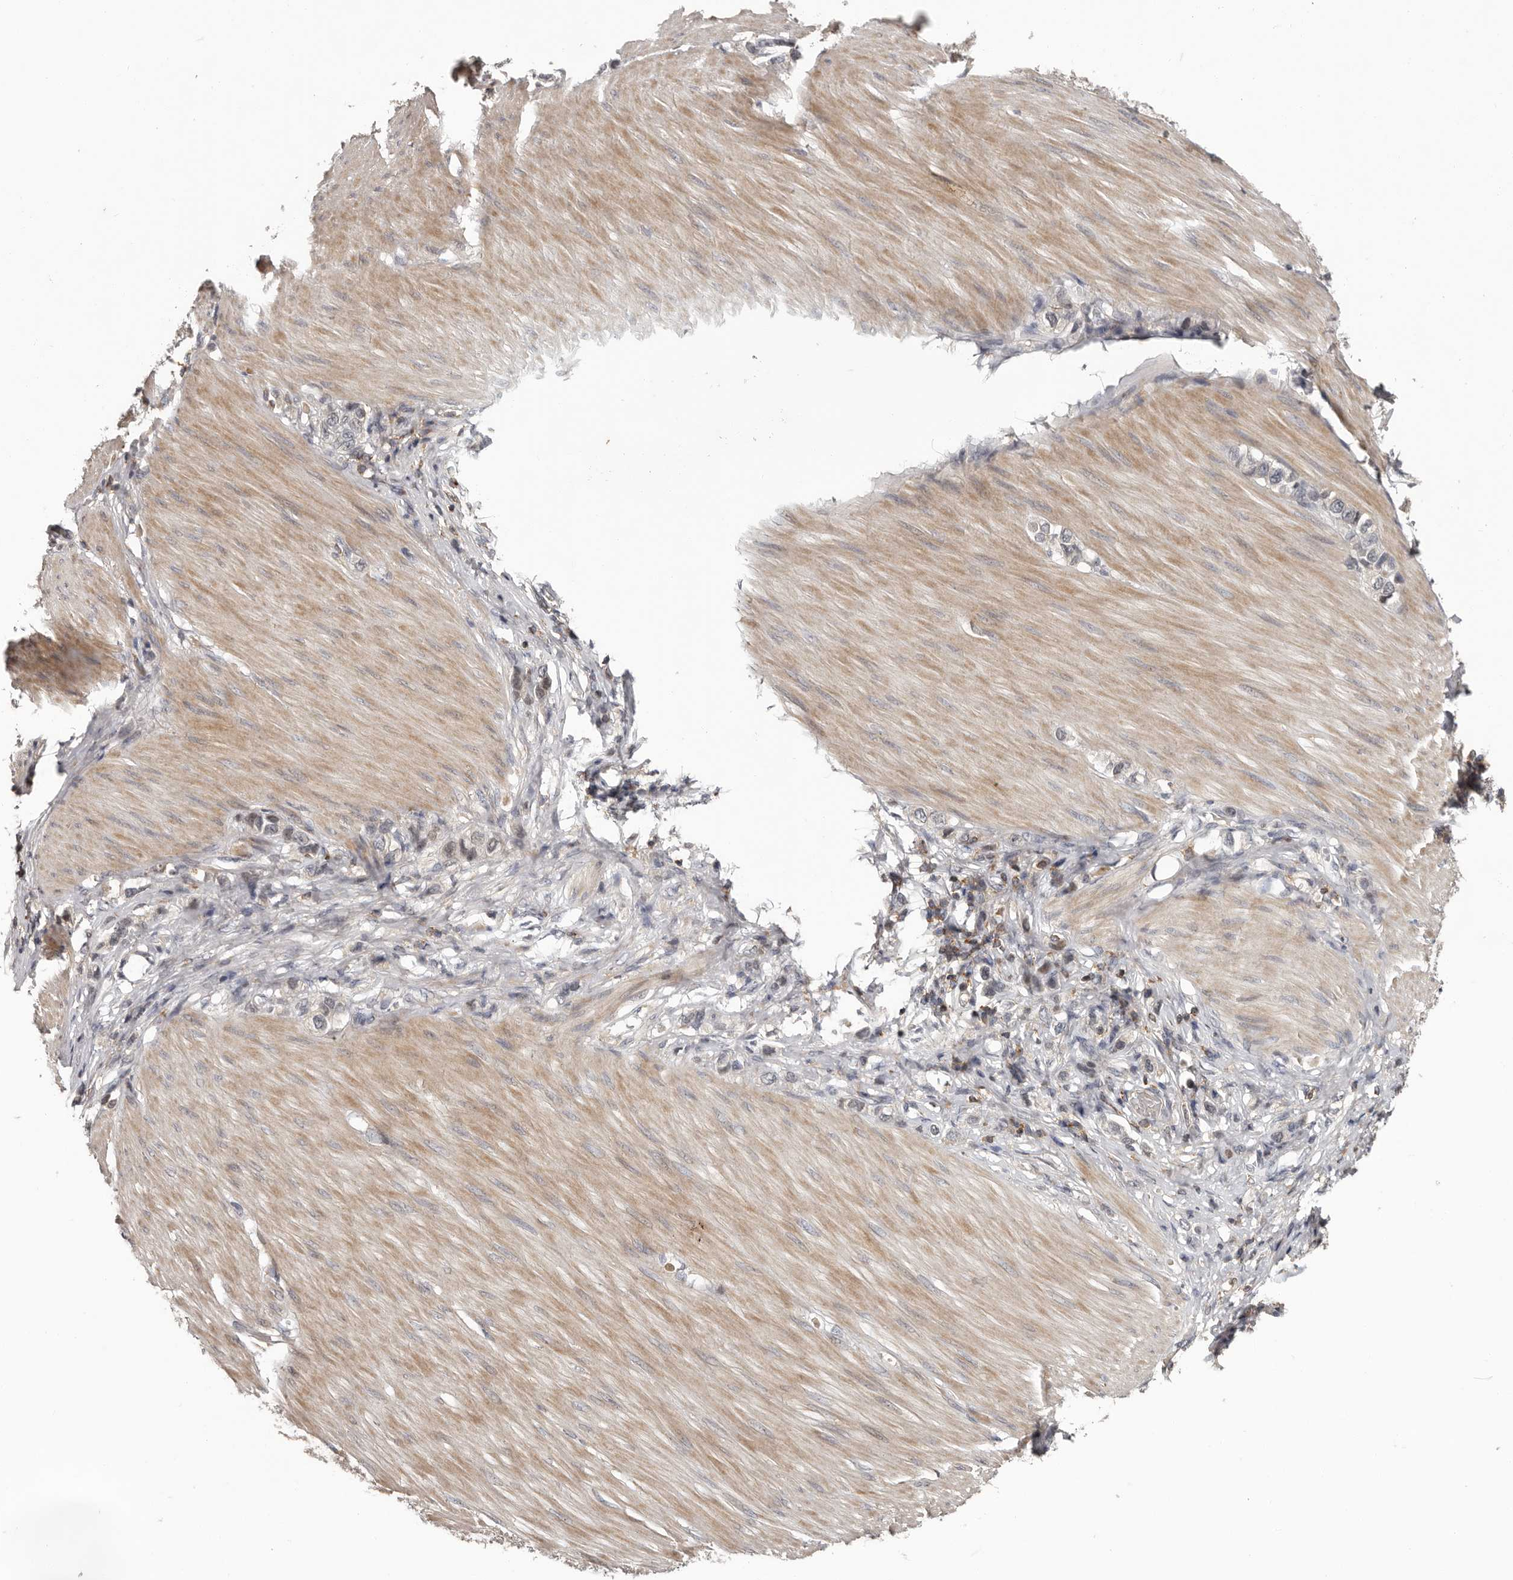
{"staining": {"intensity": "weak", "quantity": "<25%", "location": "cytoplasmic/membranous"}, "tissue": "stomach cancer", "cell_type": "Tumor cells", "image_type": "cancer", "snomed": [{"axis": "morphology", "description": "Adenocarcinoma, NOS"}, {"axis": "topography", "description": "Stomach"}], "caption": "Immunohistochemistry micrograph of neoplastic tissue: human adenocarcinoma (stomach) stained with DAB (3,3'-diaminobenzidine) exhibits no significant protein staining in tumor cells.", "gene": "ANKRD44", "patient": {"sex": "female", "age": 65}}